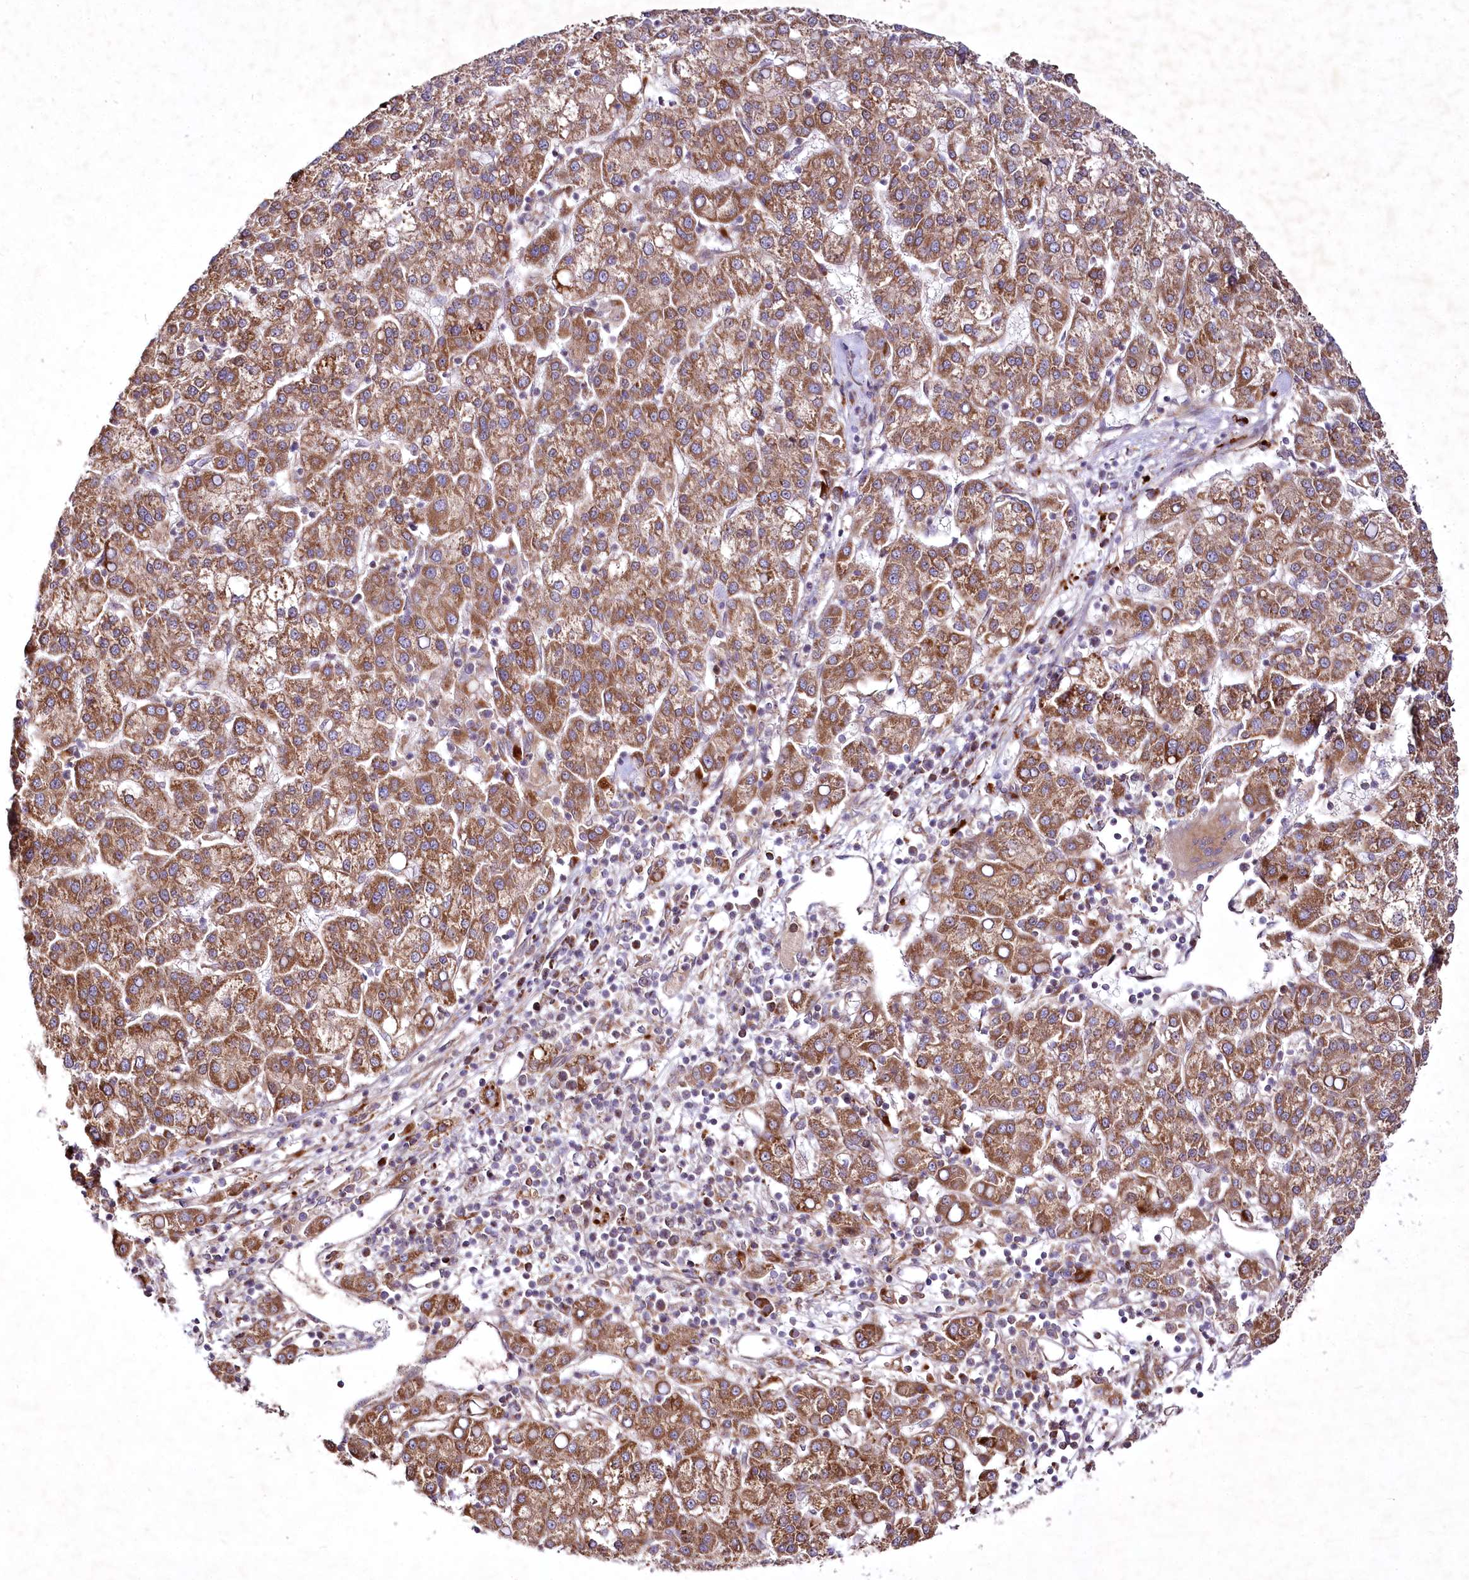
{"staining": {"intensity": "moderate", "quantity": ">75%", "location": "cytoplasmic/membranous"}, "tissue": "liver cancer", "cell_type": "Tumor cells", "image_type": "cancer", "snomed": [{"axis": "morphology", "description": "Carcinoma, Hepatocellular, NOS"}, {"axis": "topography", "description": "Liver"}], "caption": "Approximately >75% of tumor cells in human liver cancer (hepatocellular carcinoma) reveal moderate cytoplasmic/membranous protein expression as visualized by brown immunohistochemical staining.", "gene": "PSTK", "patient": {"sex": "female", "age": 58}}